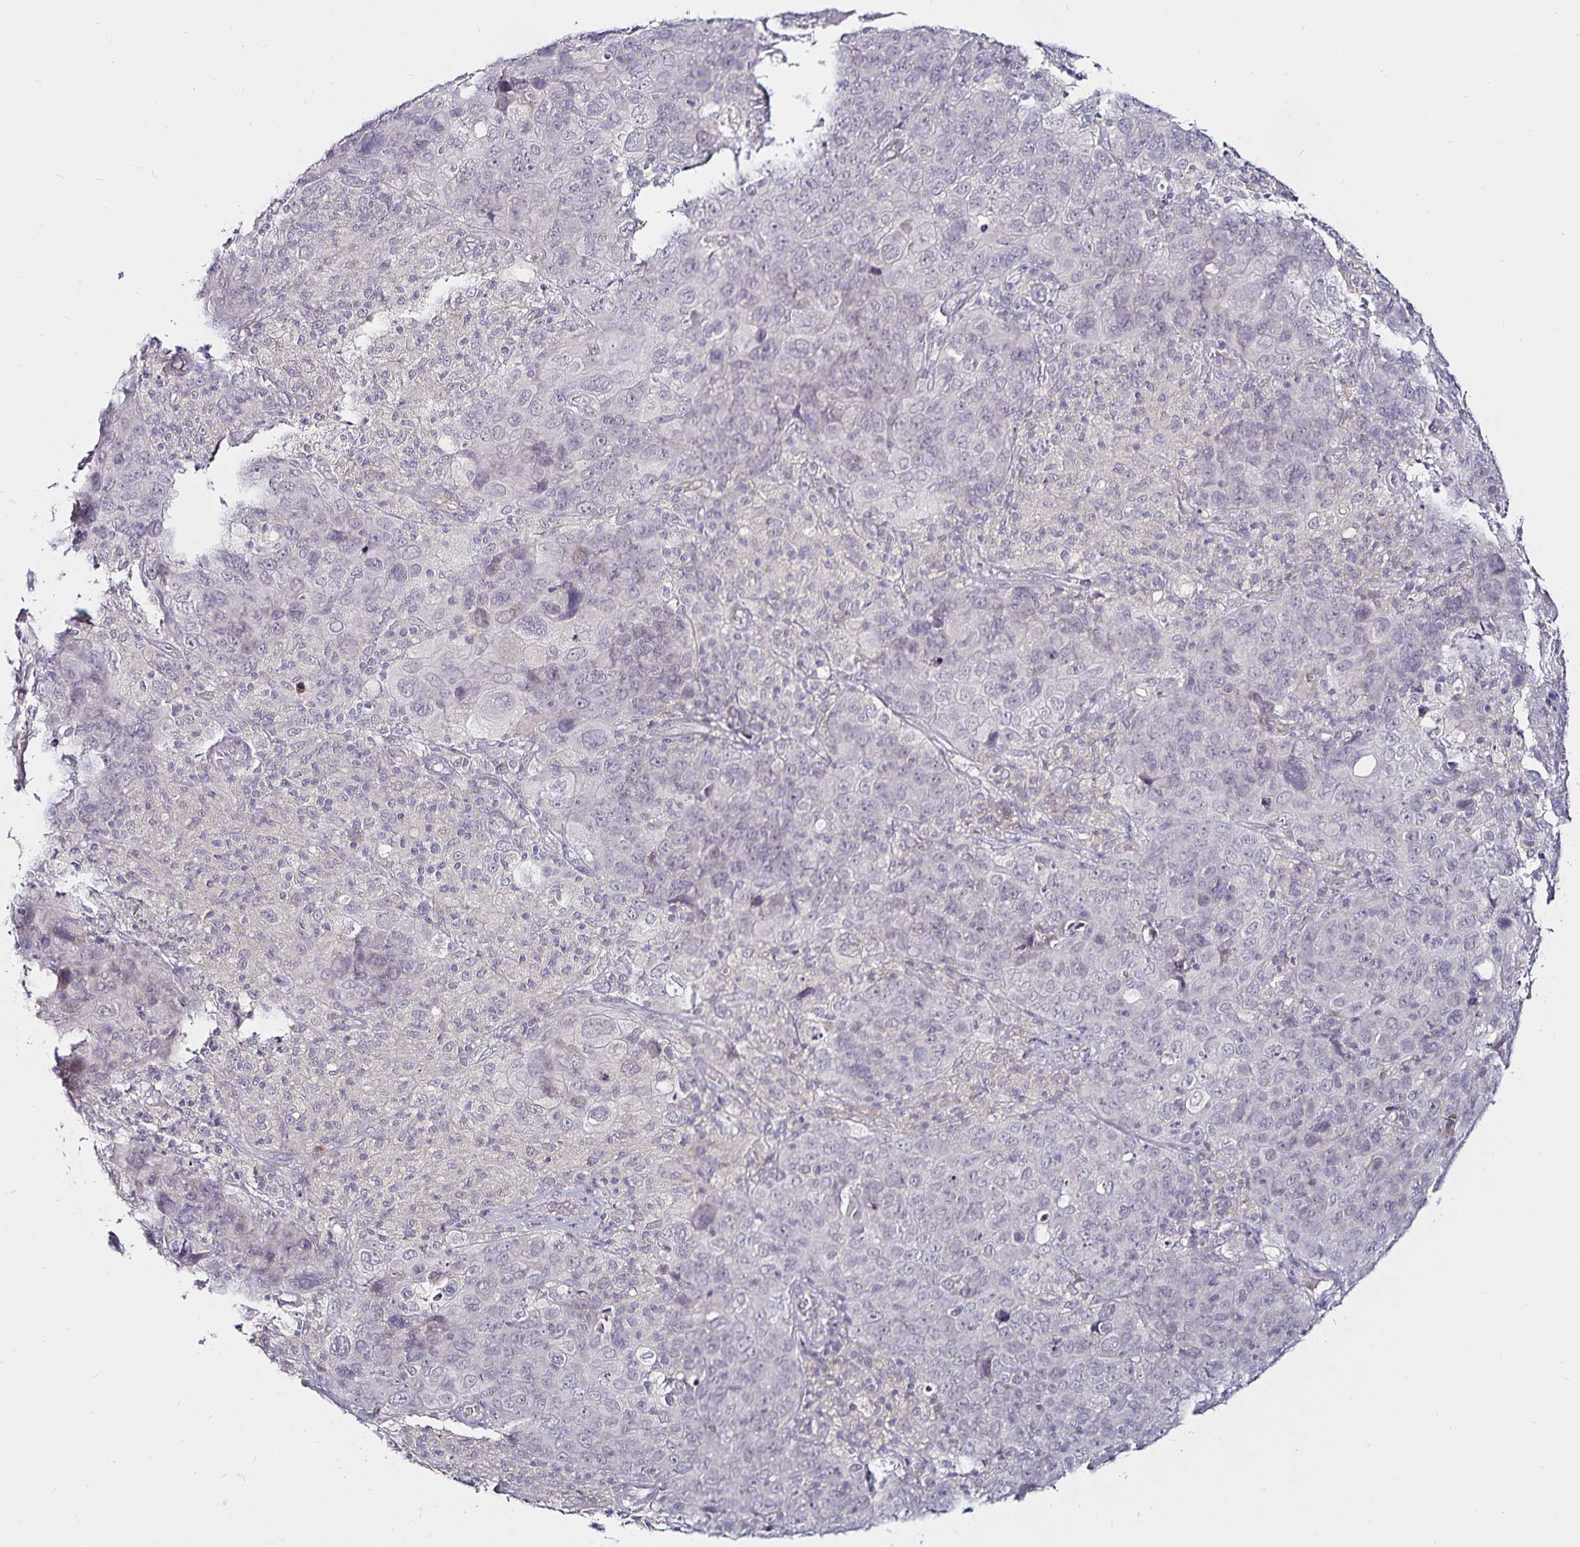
{"staining": {"intensity": "negative", "quantity": "none", "location": "none"}, "tissue": "cervical cancer", "cell_type": "Tumor cells", "image_type": "cancer", "snomed": [{"axis": "morphology", "description": "Squamous cell carcinoma, NOS"}, {"axis": "topography", "description": "Cervix"}], "caption": "There is no significant positivity in tumor cells of cervical cancer (squamous cell carcinoma).", "gene": "ACSL5", "patient": {"sex": "female", "age": 44}}